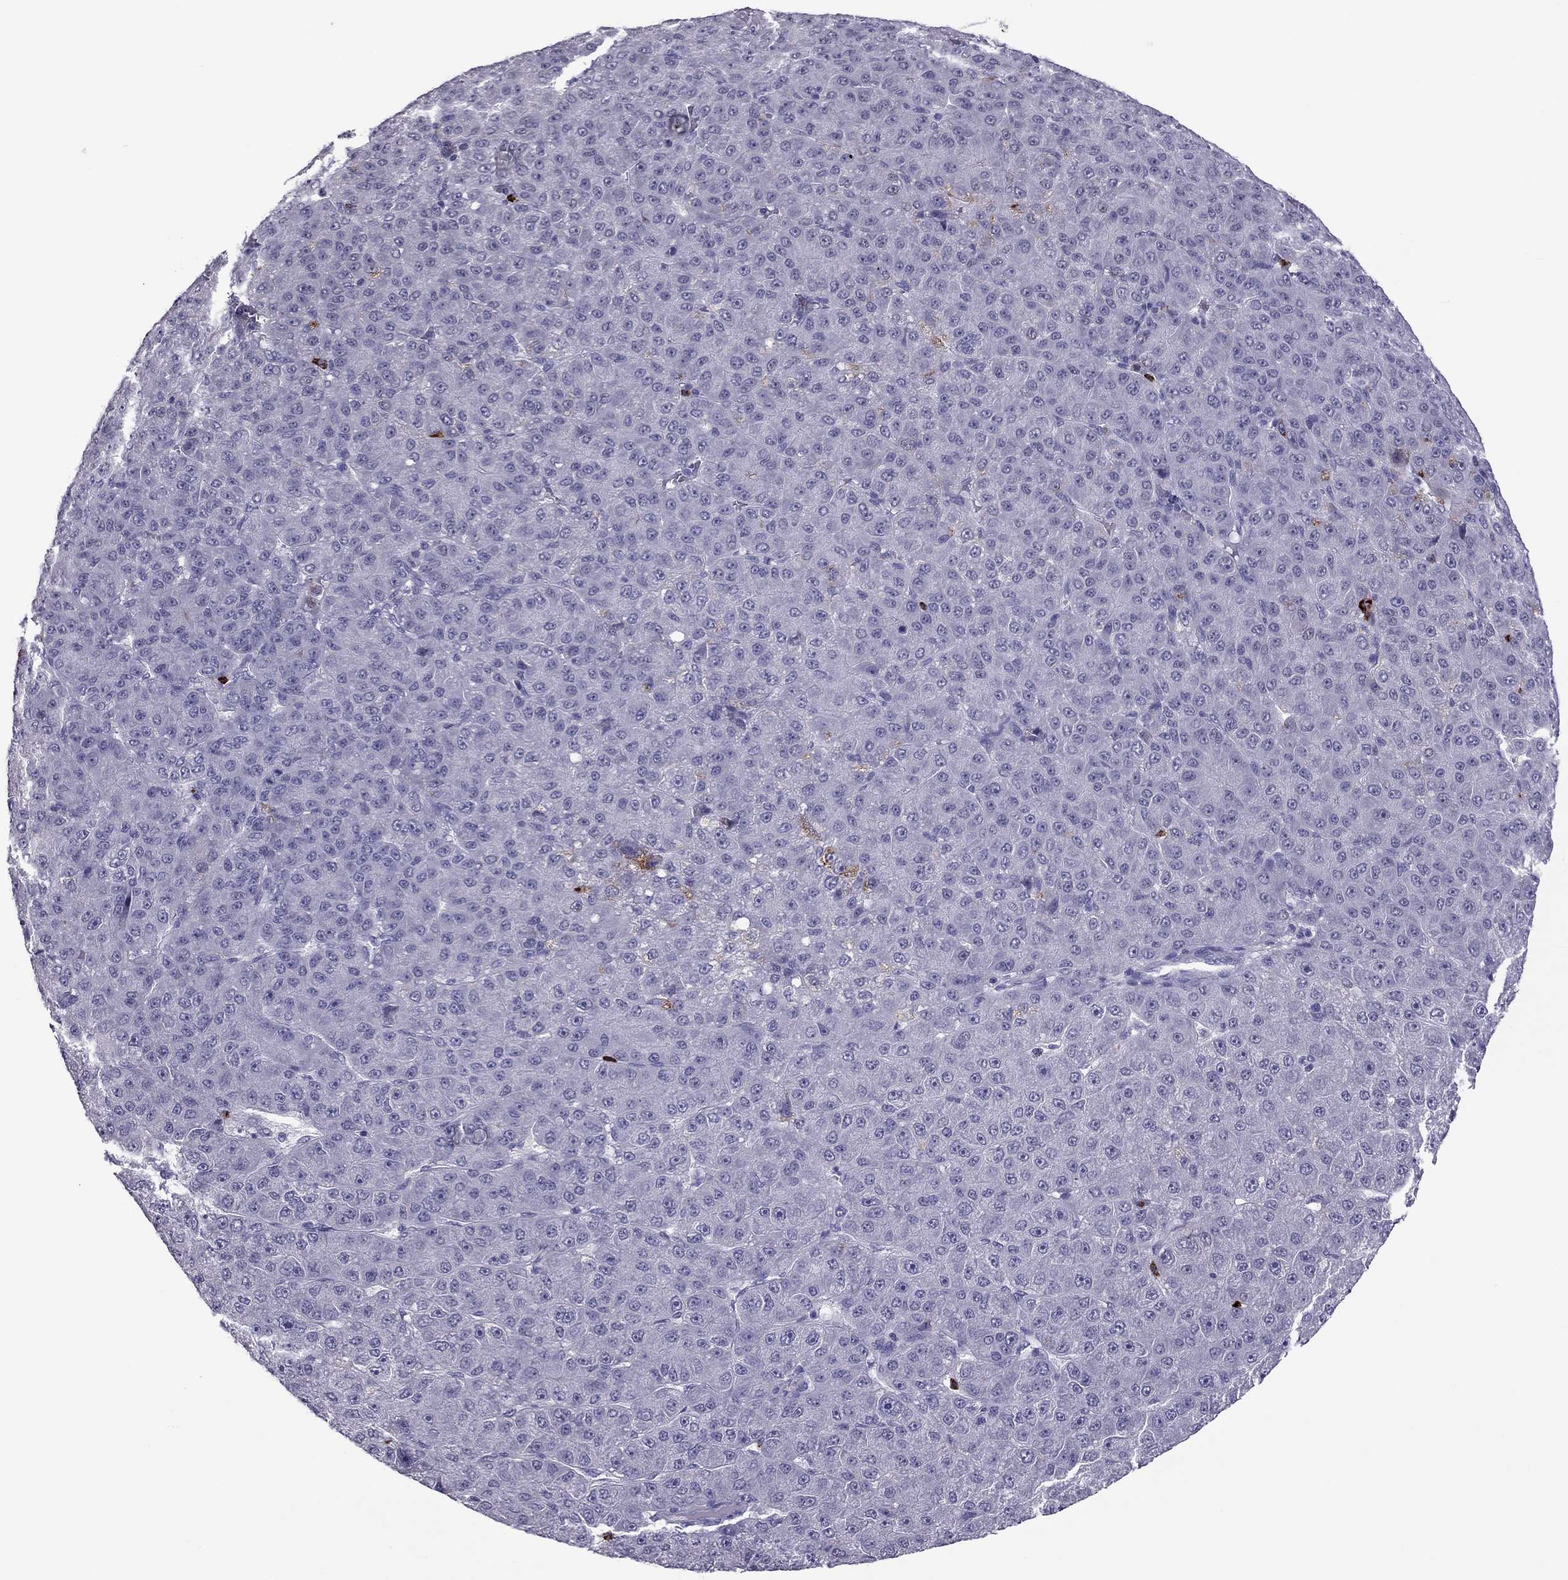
{"staining": {"intensity": "negative", "quantity": "none", "location": "none"}, "tissue": "liver cancer", "cell_type": "Tumor cells", "image_type": "cancer", "snomed": [{"axis": "morphology", "description": "Carcinoma, Hepatocellular, NOS"}, {"axis": "topography", "description": "Liver"}], "caption": "Immunohistochemical staining of human liver cancer (hepatocellular carcinoma) reveals no significant expression in tumor cells.", "gene": "CCL27", "patient": {"sex": "male", "age": 67}}